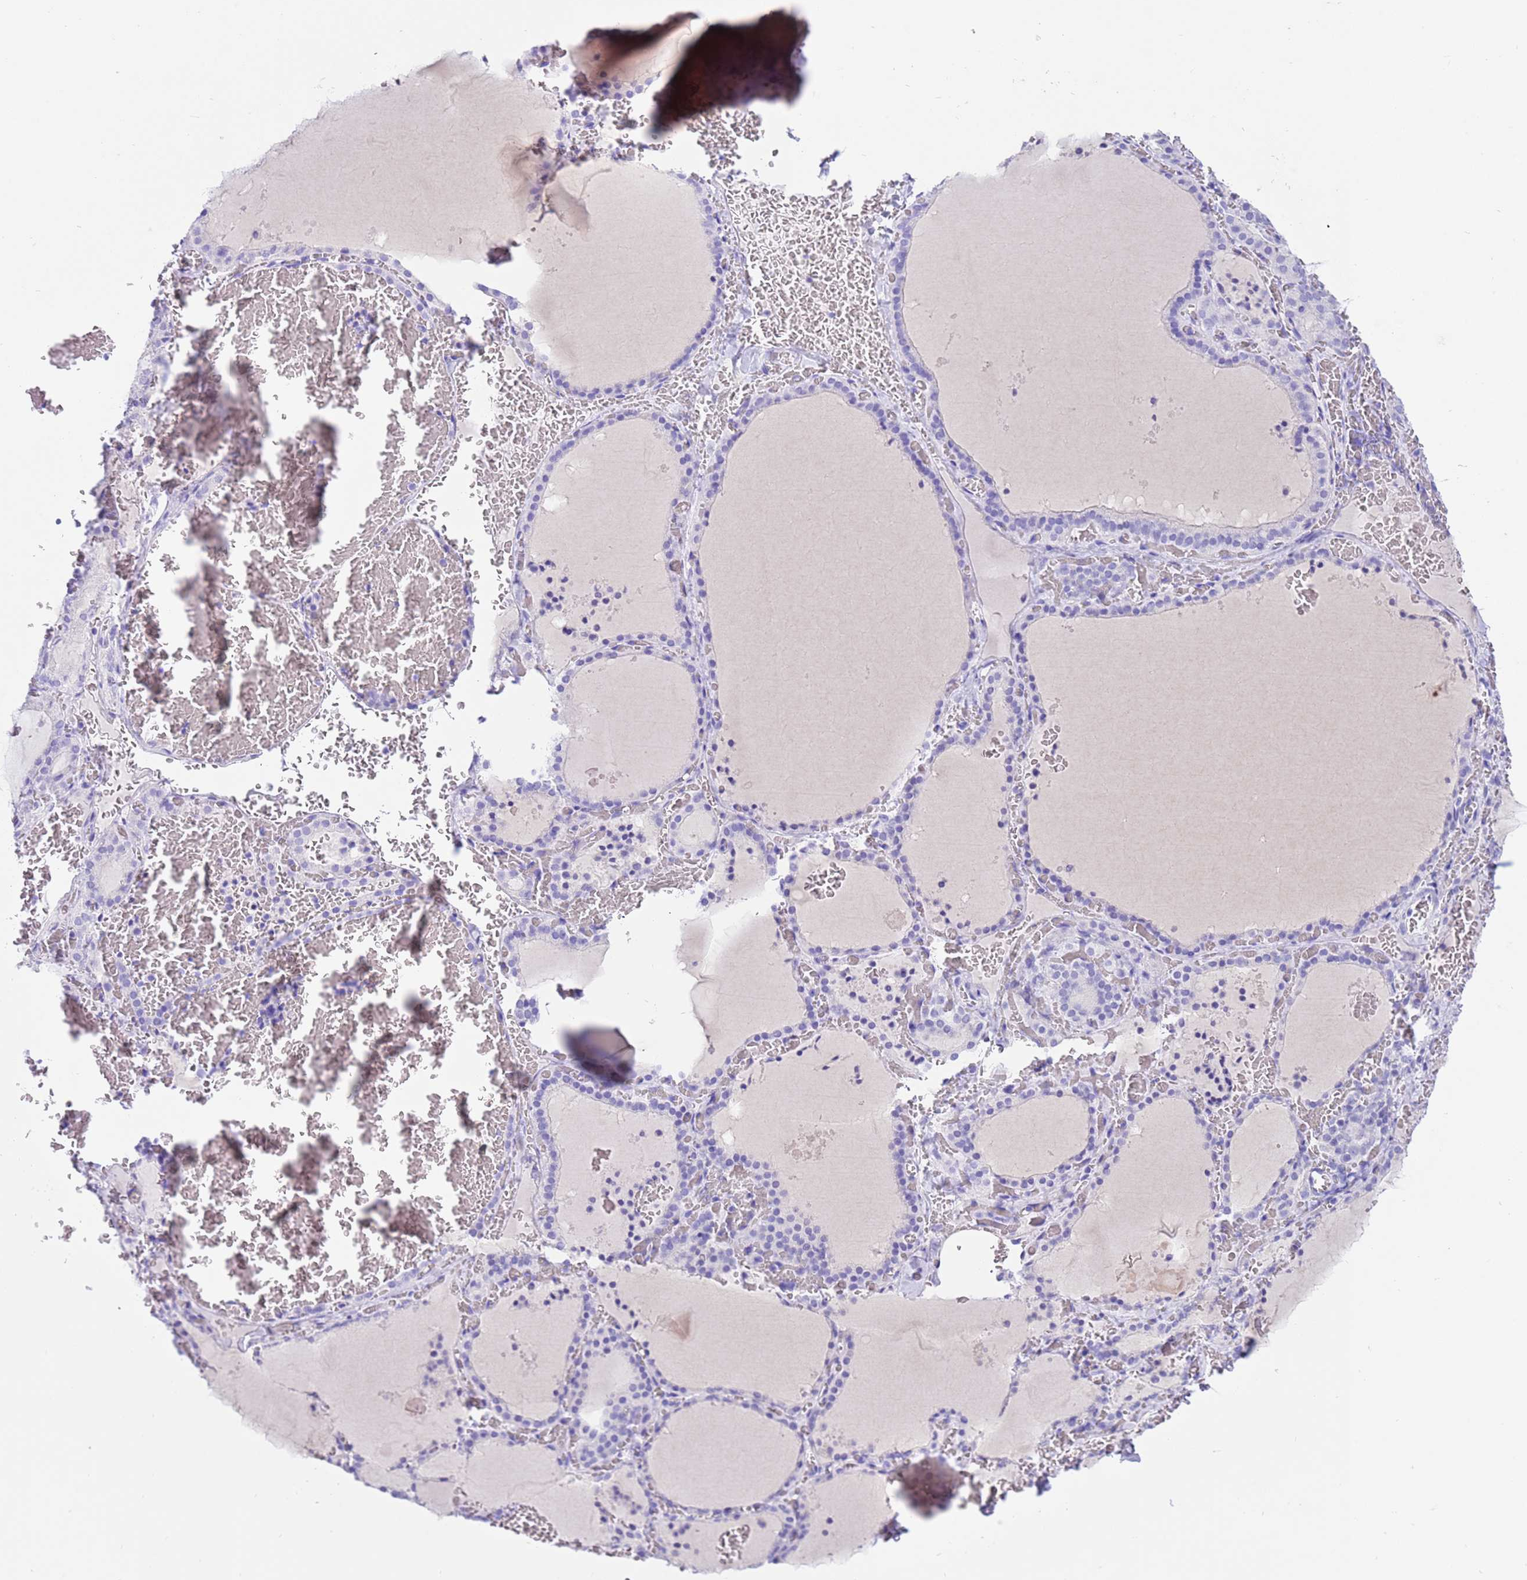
{"staining": {"intensity": "negative", "quantity": "none", "location": "none"}, "tissue": "thyroid gland", "cell_type": "Glandular cells", "image_type": "normal", "snomed": [{"axis": "morphology", "description": "Normal tissue, NOS"}, {"axis": "topography", "description": "Thyroid gland"}], "caption": "There is no significant positivity in glandular cells of thyroid gland. The staining is performed using DAB (3,3'-diaminobenzidine) brown chromogen with nuclei counter-stained in using hematoxylin.", "gene": "CPB1", "patient": {"sex": "female", "age": 39}}